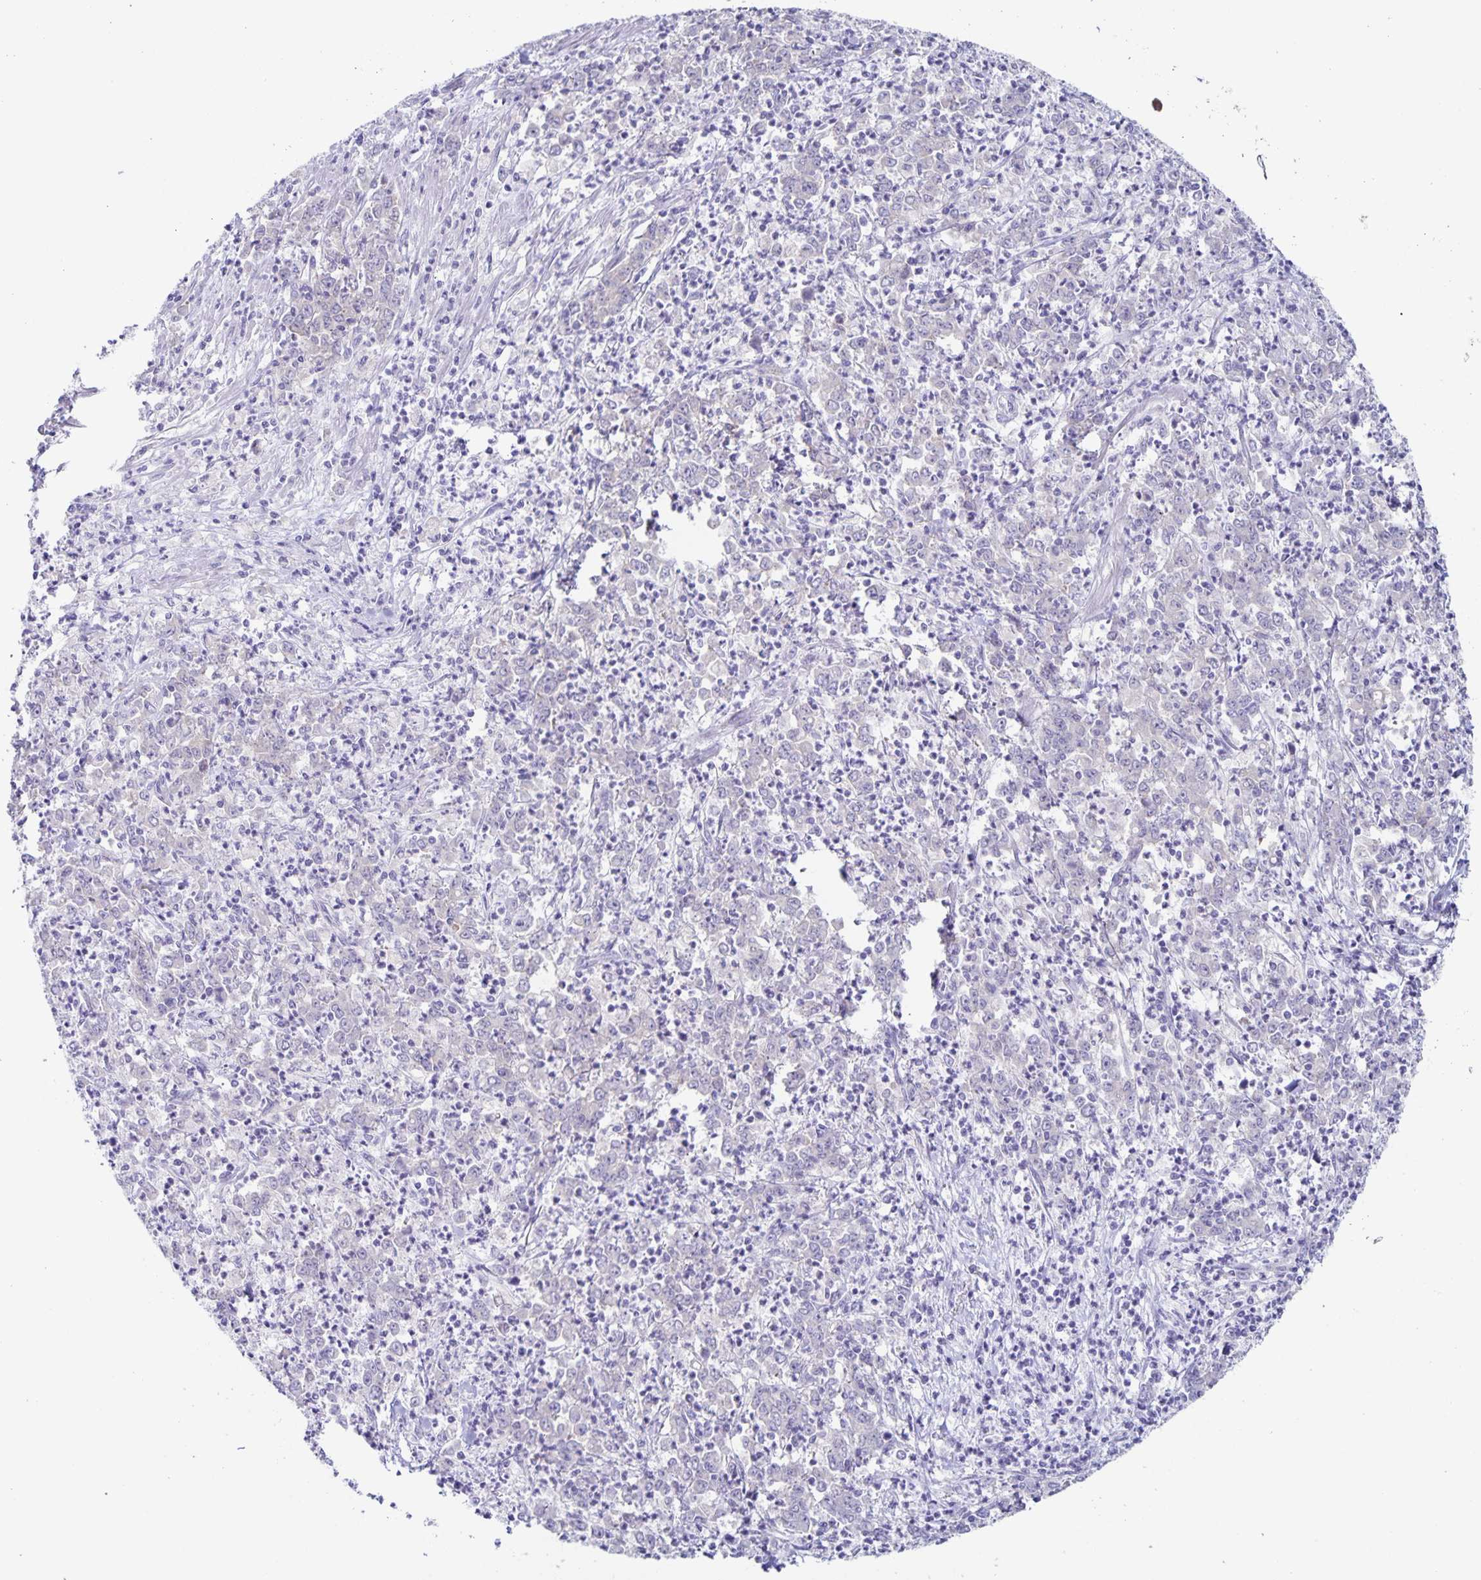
{"staining": {"intensity": "negative", "quantity": "none", "location": "none"}, "tissue": "stomach cancer", "cell_type": "Tumor cells", "image_type": "cancer", "snomed": [{"axis": "morphology", "description": "Adenocarcinoma, NOS"}, {"axis": "topography", "description": "Stomach, lower"}], "caption": "Immunohistochemistry of human stomach cancer (adenocarcinoma) exhibits no positivity in tumor cells. (DAB immunohistochemistry, high magnification).", "gene": "RPL36A", "patient": {"sex": "female", "age": 71}}